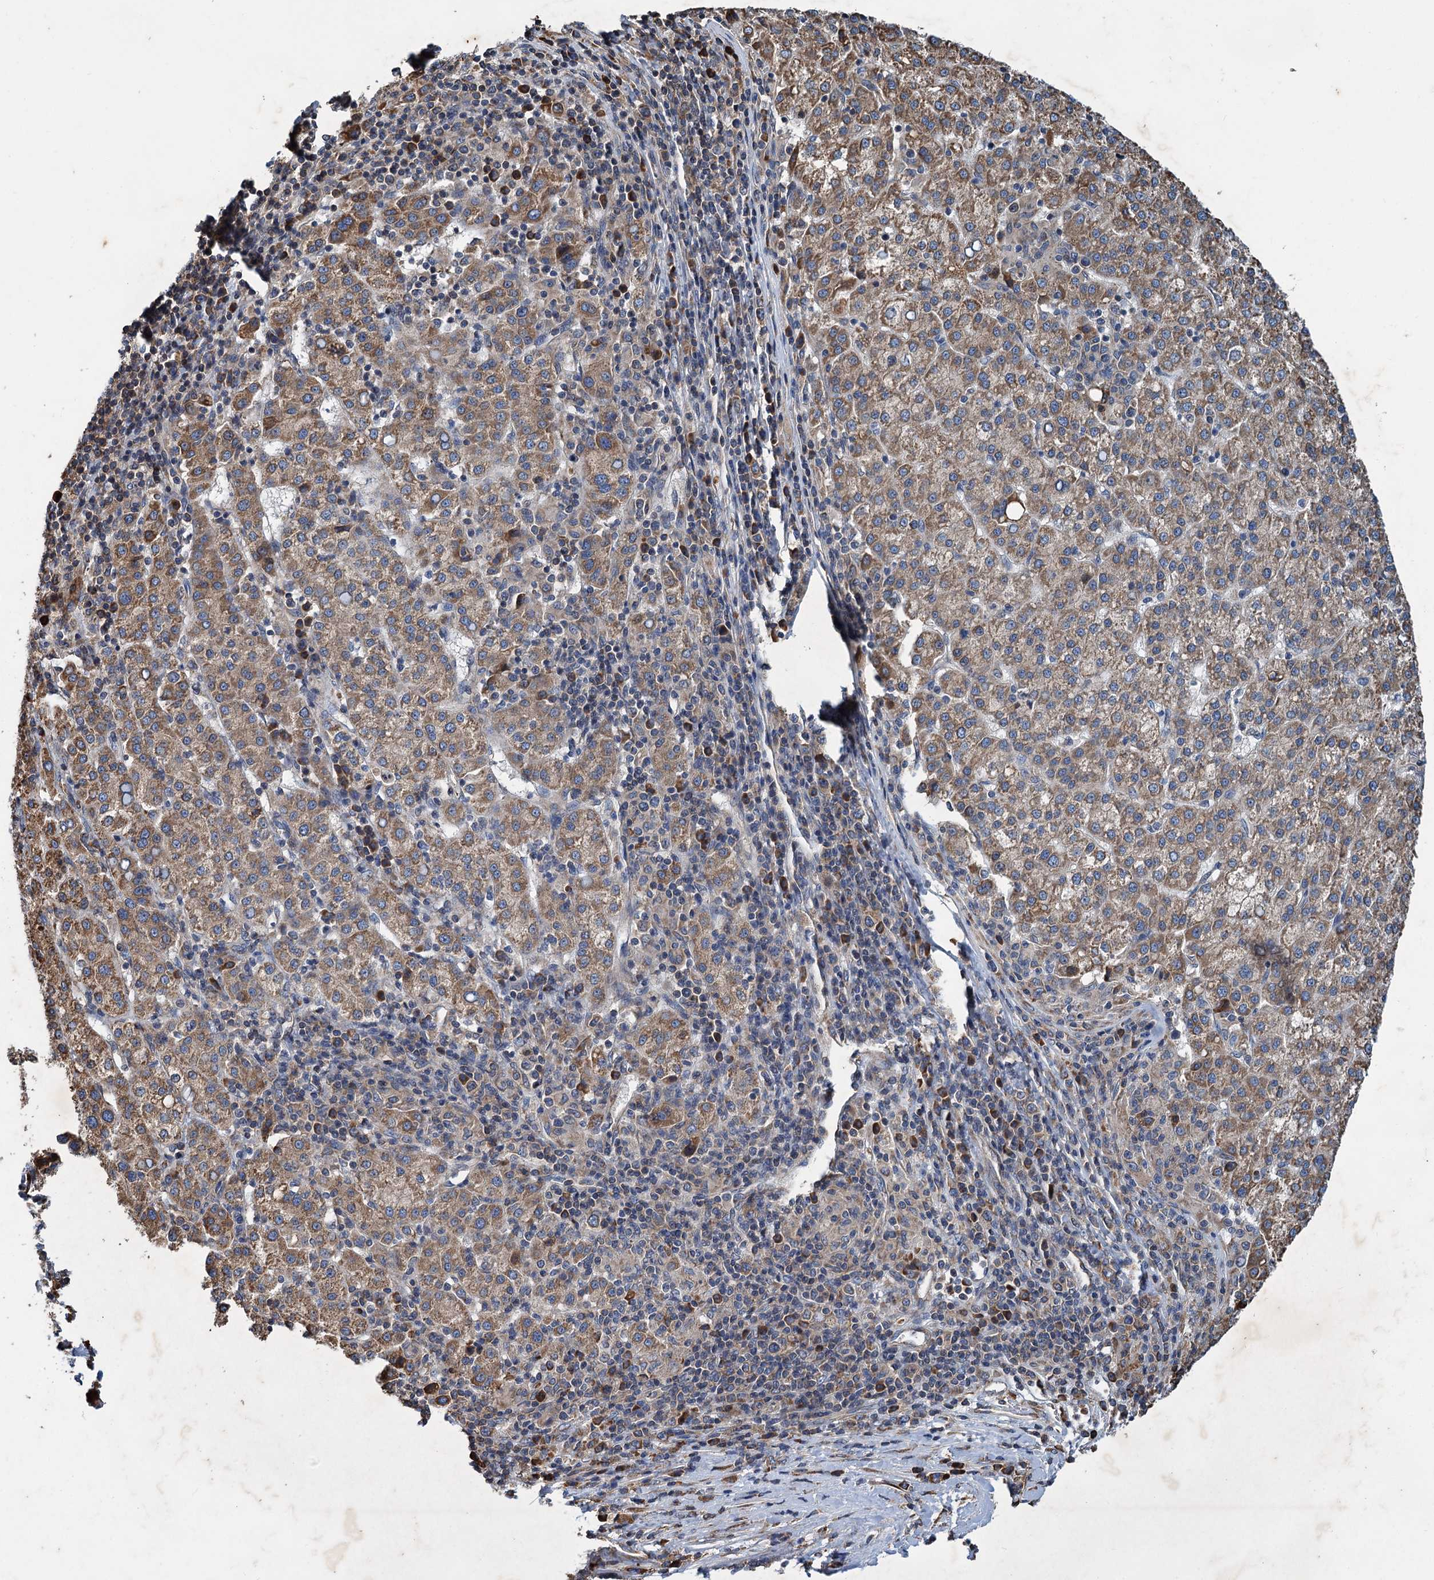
{"staining": {"intensity": "moderate", "quantity": ">75%", "location": "cytoplasmic/membranous"}, "tissue": "liver cancer", "cell_type": "Tumor cells", "image_type": "cancer", "snomed": [{"axis": "morphology", "description": "Carcinoma, Hepatocellular, NOS"}, {"axis": "topography", "description": "Liver"}], "caption": "Protein analysis of liver hepatocellular carcinoma tissue shows moderate cytoplasmic/membranous positivity in about >75% of tumor cells. (DAB (3,3'-diaminobenzidine) IHC, brown staining for protein, blue staining for nuclei).", "gene": "LINS1", "patient": {"sex": "female", "age": 58}}